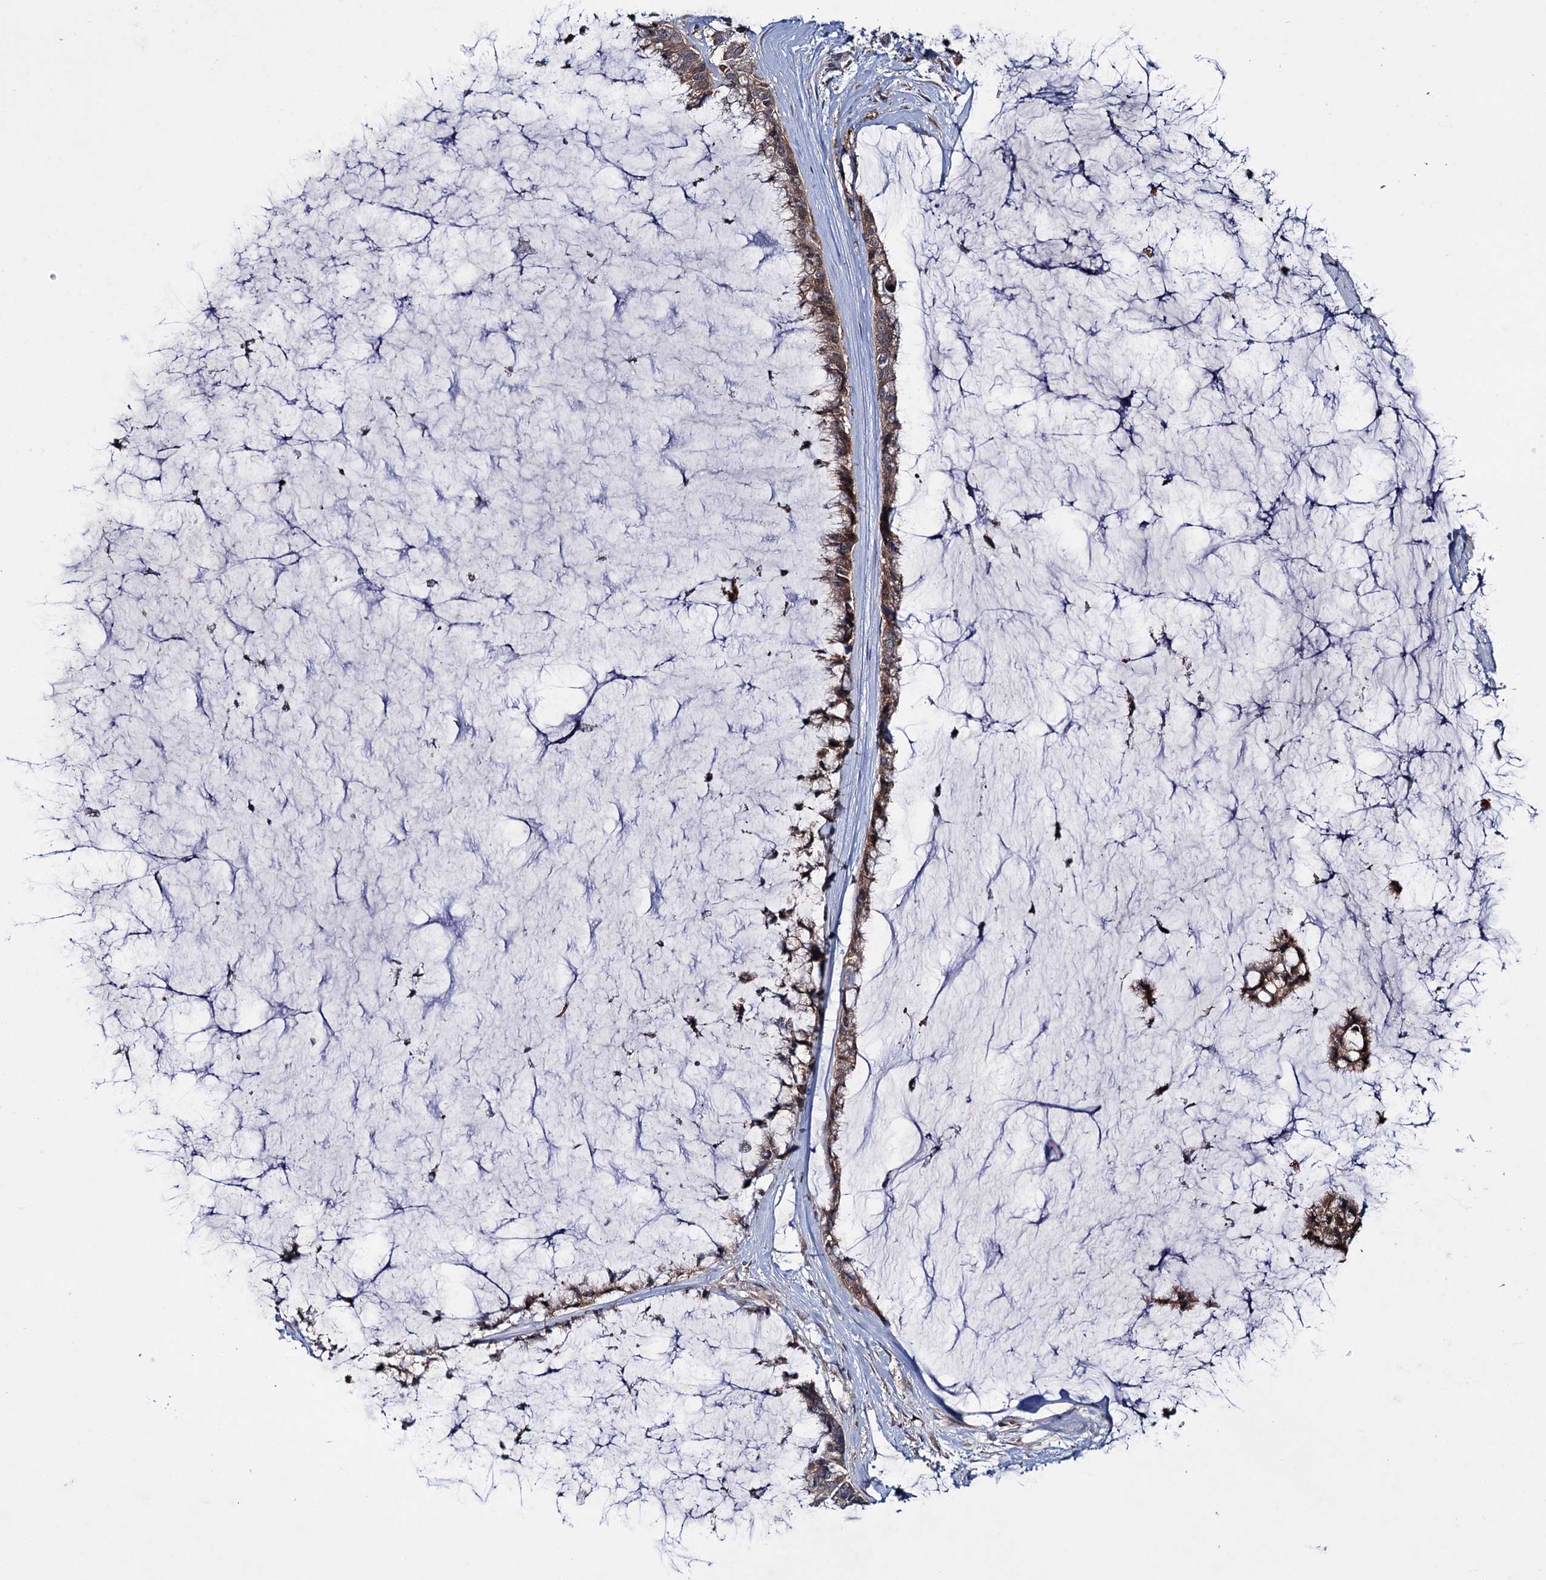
{"staining": {"intensity": "moderate", "quantity": ">75%", "location": "cytoplasmic/membranous"}, "tissue": "ovarian cancer", "cell_type": "Tumor cells", "image_type": "cancer", "snomed": [{"axis": "morphology", "description": "Cystadenocarcinoma, mucinous, NOS"}, {"axis": "topography", "description": "Ovary"}], "caption": "Protein staining reveals moderate cytoplasmic/membranous expression in about >75% of tumor cells in ovarian mucinous cystadenocarcinoma.", "gene": "PTPN3", "patient": {"sex": "female", "age": 39}}